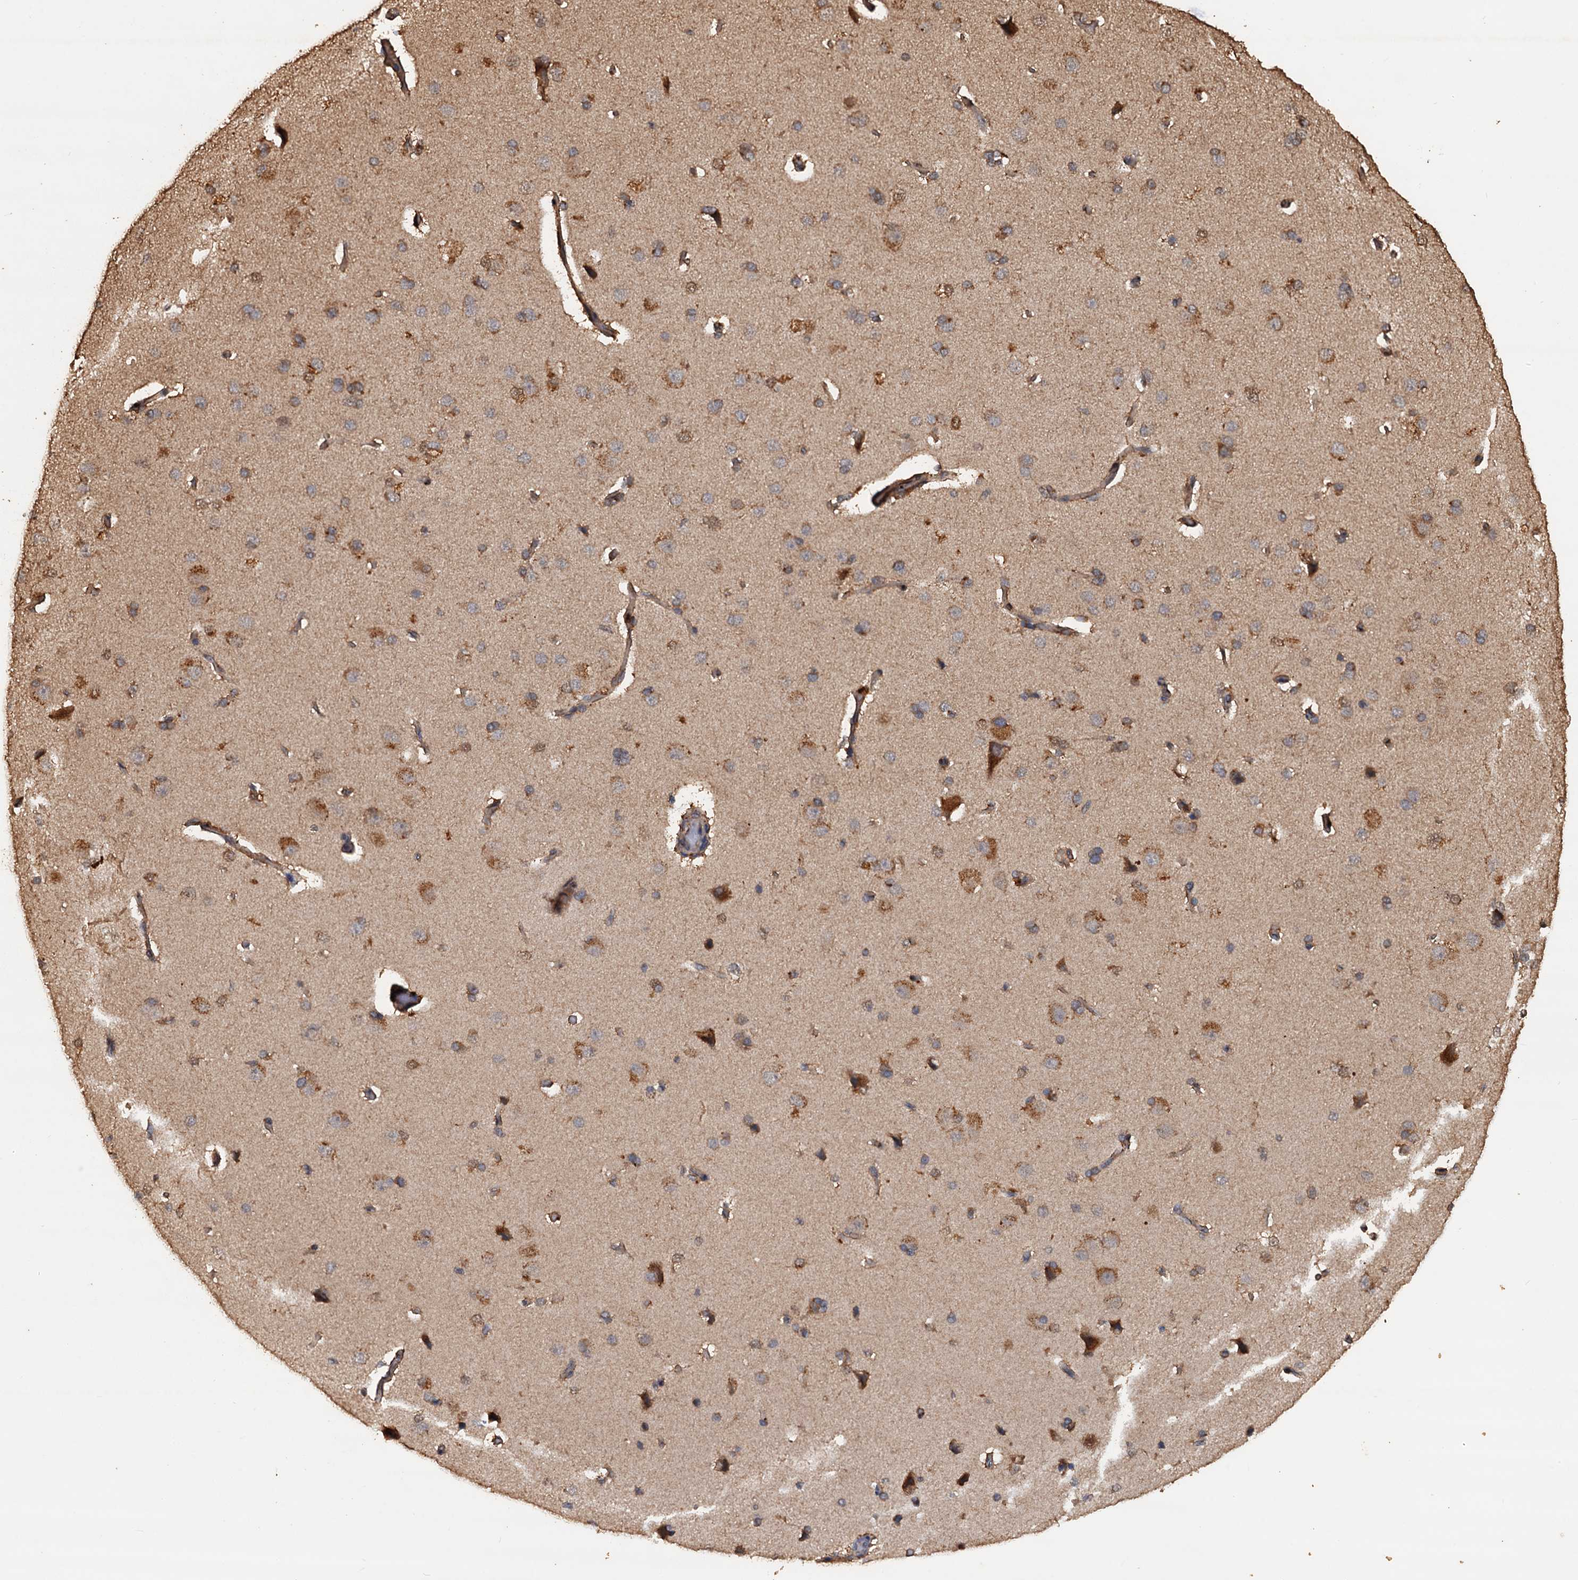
{"staining": {"intensity": "negative", "quantity": "none", "location": "none"}, "tissue": "cerebral cortex", "cell_type": "Endothelial cells", "image_type": "normal", "snomed": [{"axis": "morphology", "description": "Normal tissue, NOS"}, {"axis": "topography", "description": "Cerebral cortex"}], "caption": "DAB immunohistochemical staining of unremarkable cerebral cortex shows no significant staining in endothelial cells. Brightfield microscopy of immunohistochemistry (IHC) stained with DAB (brown) and hematoxylin (blue), captured at high magnification.", "gene": "PSMD9", "patient": {"sex": "male", "age": 62}}